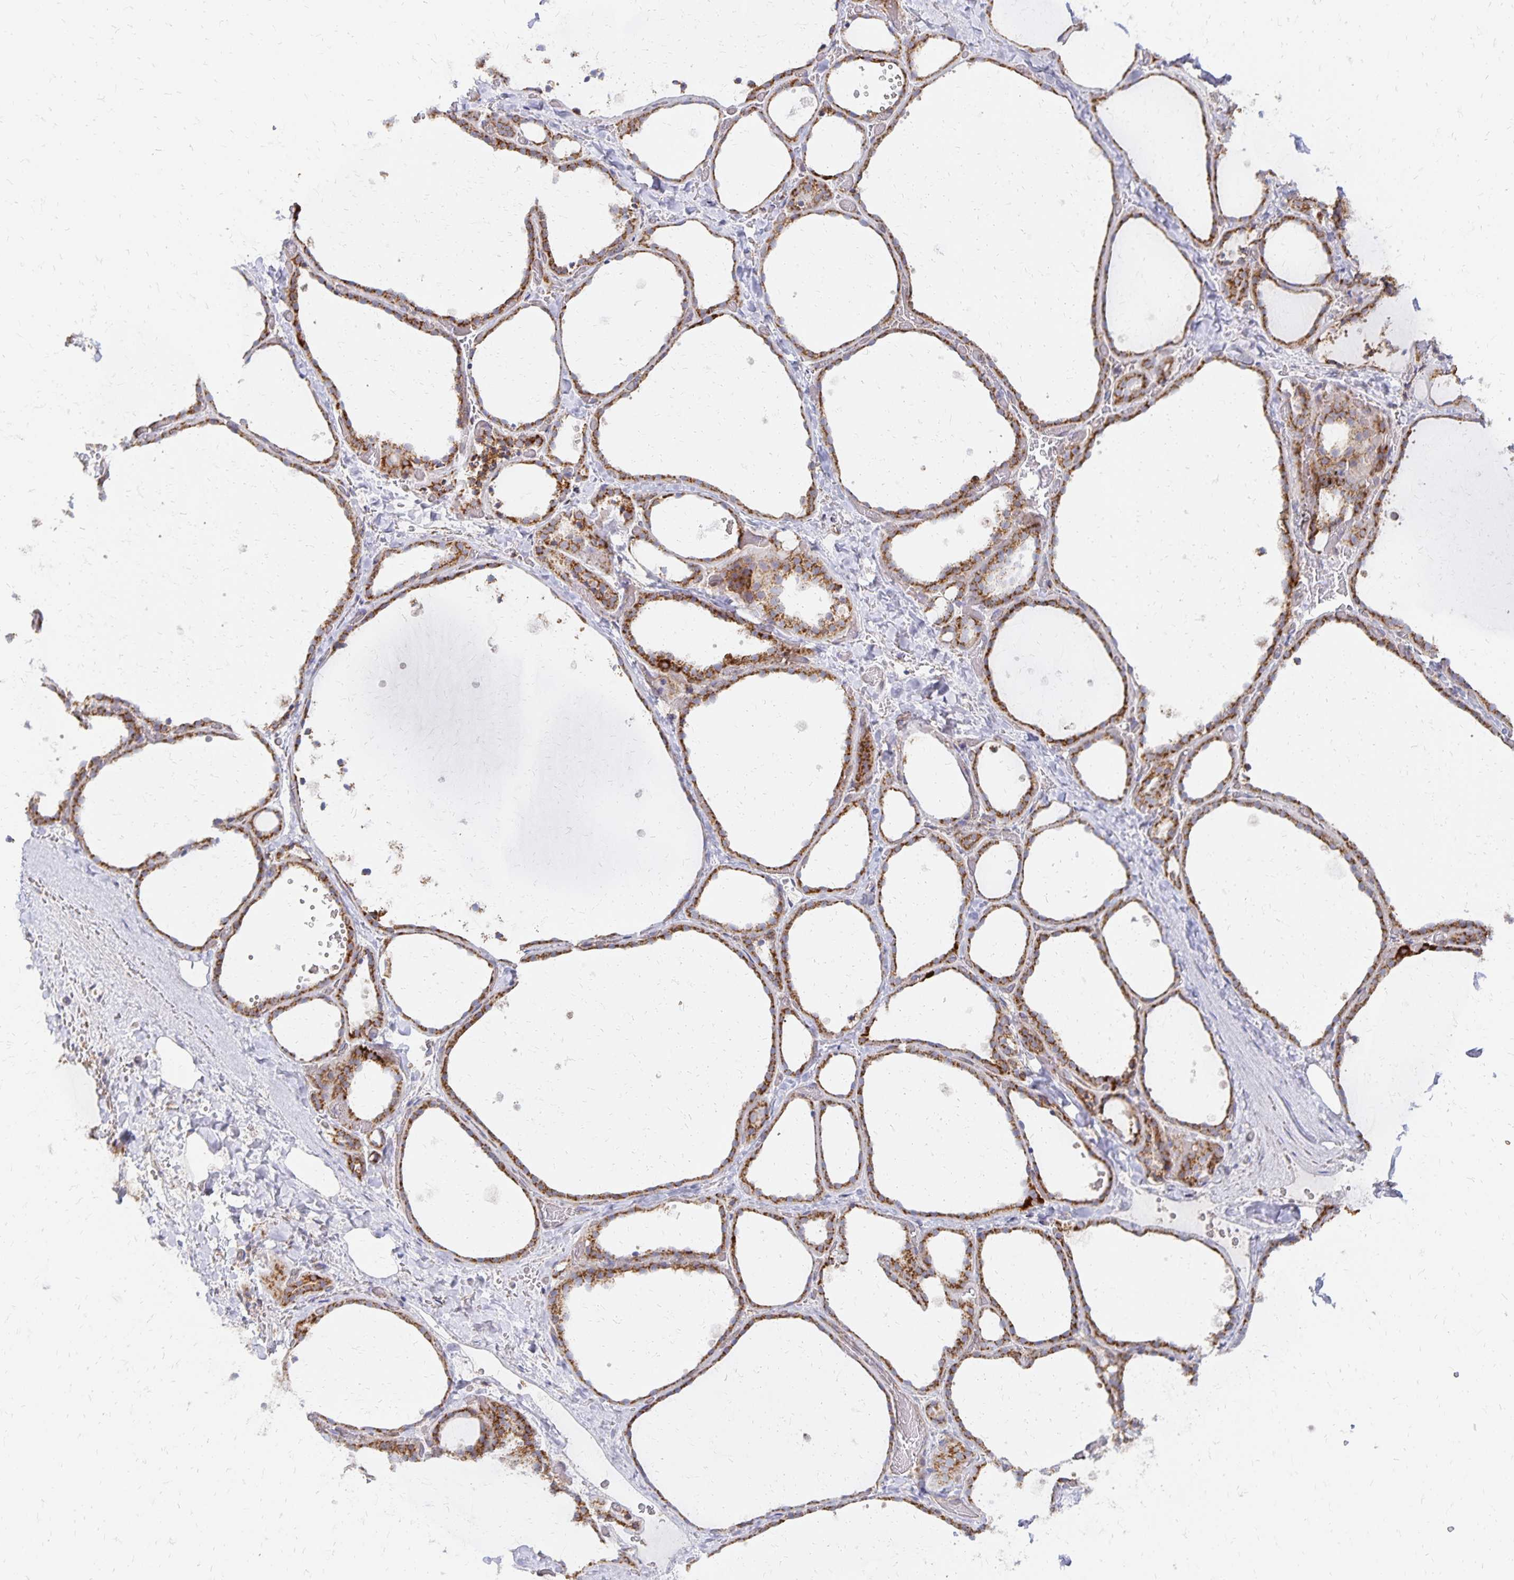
{"staining": {"intensity": "strong", "quantity": ">75%", "location": "cytoplasmic/membranous"}, "tissue": "thyroid gland", "cell_type": "Glandular cells", "image_type": "normal", "snomed": [{"axis": "morphology", "description": "Normal tissue, NOS"}, {"axis": "topography", "description": "Thyroid gland"}], "caption": "A brown stain shows strong cytoplasmic/membranous positivity of a protein in glandular cells of benign human thyroid gland.", "gene": "STOML2", "patient": {"sex": "female", "age": 36}}